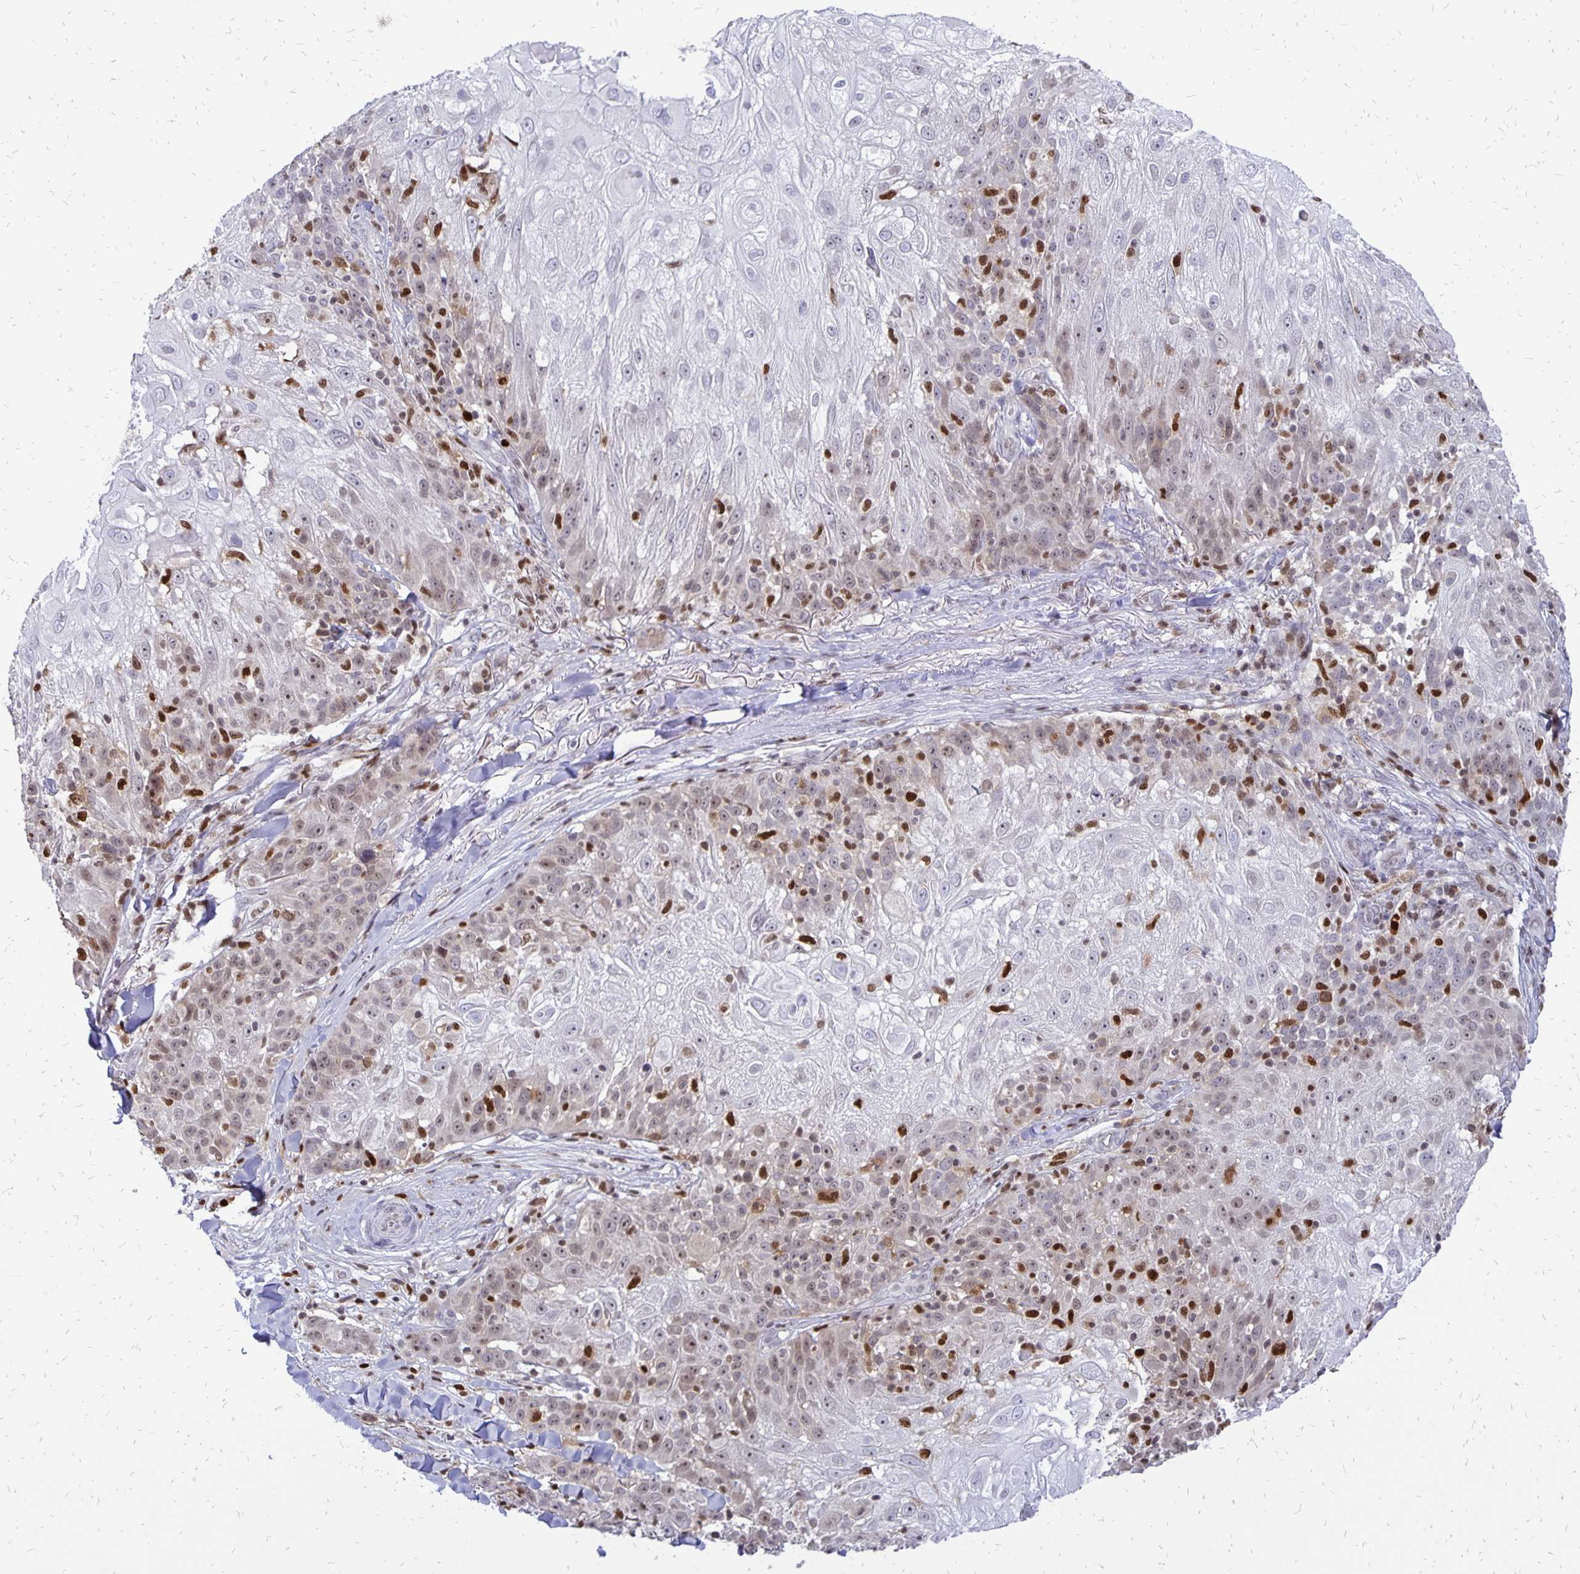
{"staining": {"intensity": "weak", "quantity": "<25%", "location": "nuclear"}, "tissue": "skin cancer", "cell_type": "Tumor cells", "image_type": "cancer", "snomed": [{"axis": "morphology", "description": "Normal tissue, NOS"}, {"axis": "morphology", "description": "Squamous cell carcinoma, NOS"}, {"axis": "topography", "description": "Skin"}], "caption": "This is an IHC micrograph of skin cancer (squamous cell carcinoma). There is no staining in tumor cells.", "gene": "DCK", "patient": {"sex": "female", "age": 83}}